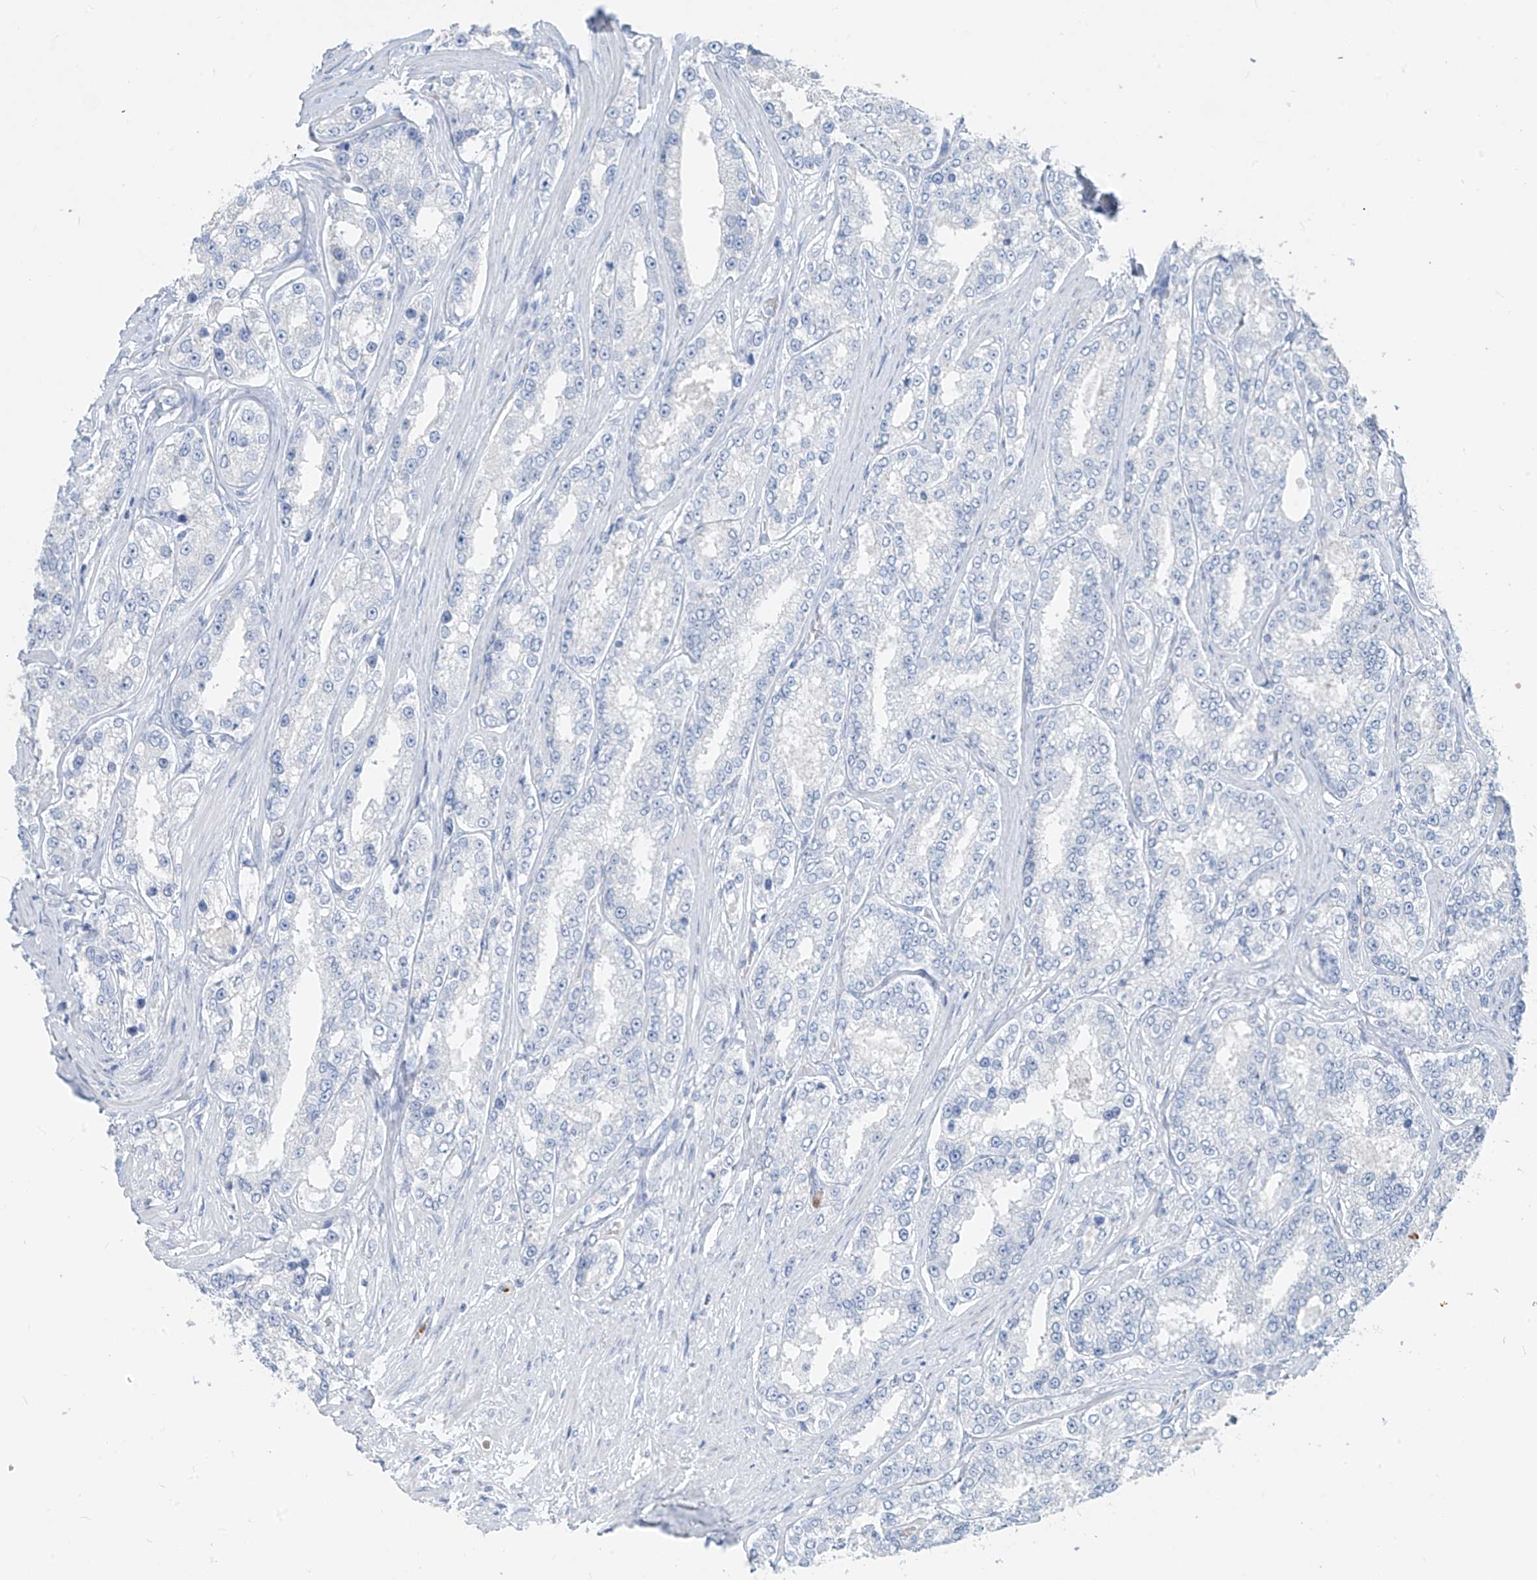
{"staining": {"intensity": "negative", "quantity": "none", "location": "none"}, "tissue": "prostate cancer", "cell_type": "Tumor cells", "image_type": "cancer", "snomed": [{"axis": "morphology", "description": "Normal tissue, NOS"}, {"axis": "morphology", "description": "Adenocarcinoma, High grade"}, {"axis": "topography", "description": "Prostate"}], "caption": "This photomicrograph is of prostate cancer stained with immunohistochemistry to label a protein in brown with the nuclei are counter-stained blue. There is no expression in tumor cells.", "gene": "PAFAH1B3", "patient": {"sex": "male", "age": 83}}